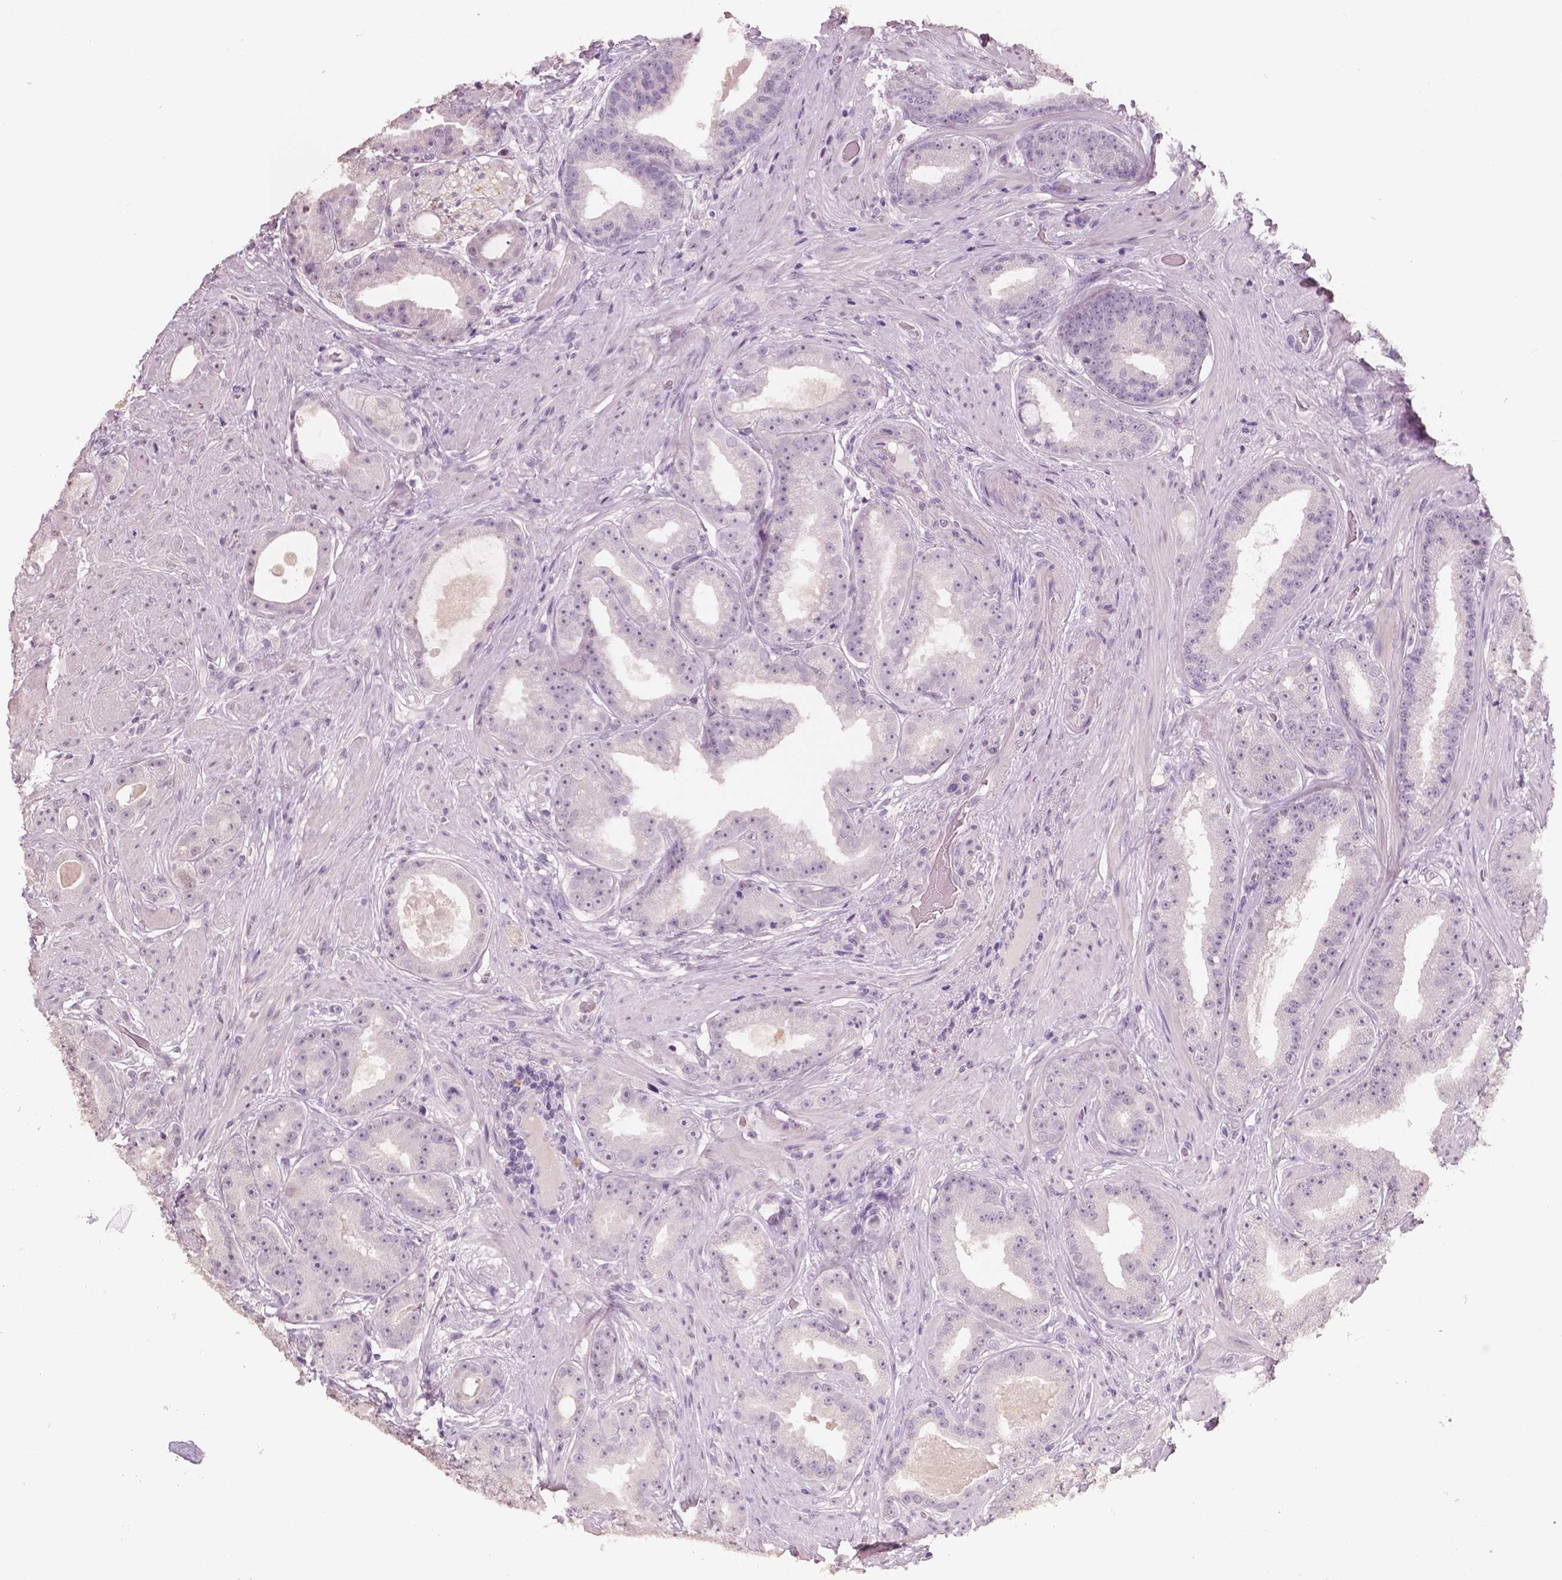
{"staining": {"intensity": "negative", "quantity": "none", "location": "none"}, "tissue": "prostate cancer", "cell_type": "Tumor cells", "image_type": "cancer", "snomed": [{"axis": "morphology", "description": "Adenocarcinoma, Low grade"}, {"axis": "topography", "description": "Prostate"}], "caption": "The image reveals no staining of tumor cells in prostate cancer (low-grade adenocarcinoma).", "gene": "NECAB1", "patient": {"sex": "male", "age": 60}}